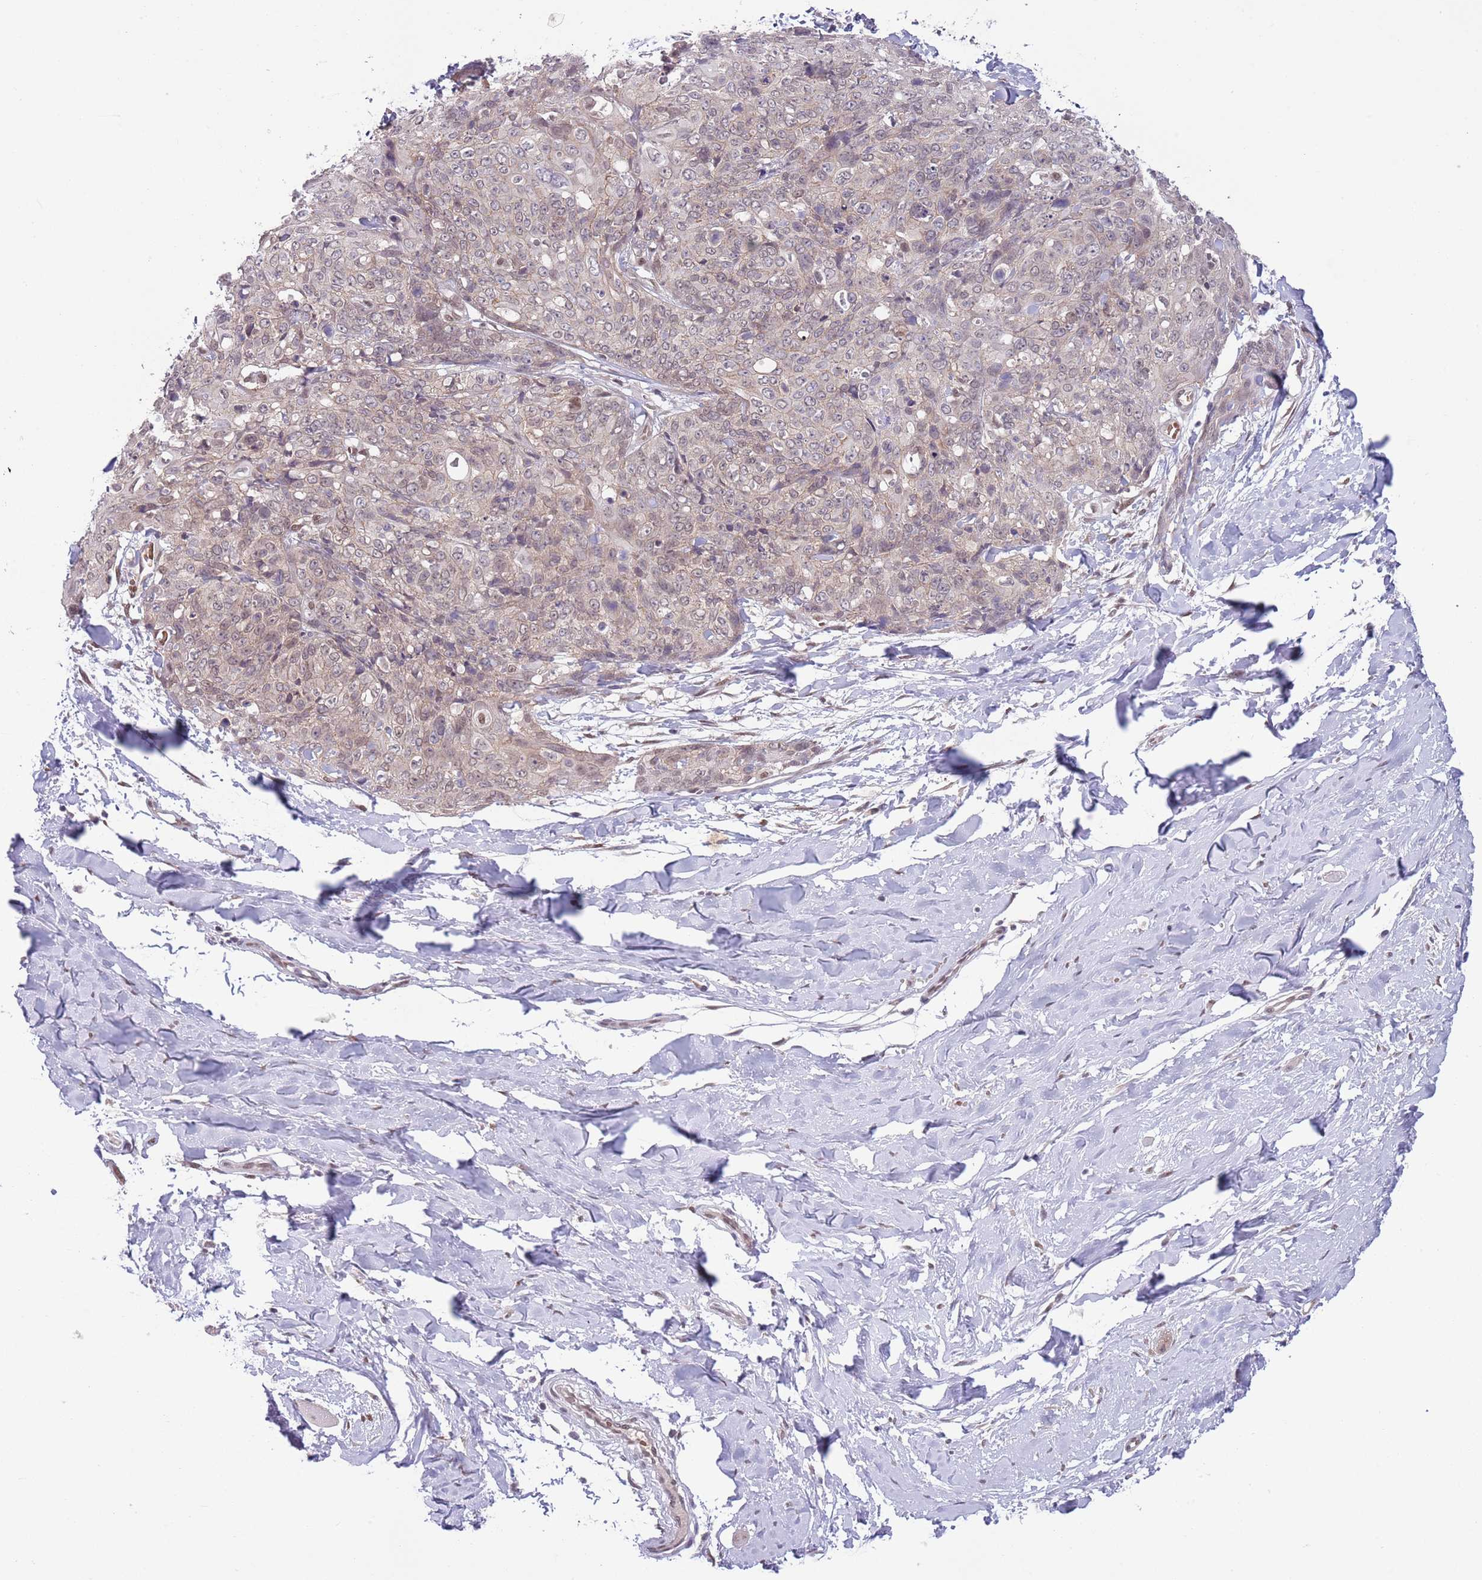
{"staining": {"intensity": "negative", "quantity": "none", "location": "none"}, "tissue": "skin cancer", "cell_type": "Tumor cells", "image_type": "cancer", "snomed": [{"axis": "morphology", "description": "Squamous cell carcinoma, NOS"}, {"axis": "topography", "description": "Skin"}, {"axis": "topography", "description": "Vulva"}], "caption": "Tumor cells show no significant staining in skin cancer.", "gene": "TM2D1", "patient": {"sex": "female", "age": 85}}